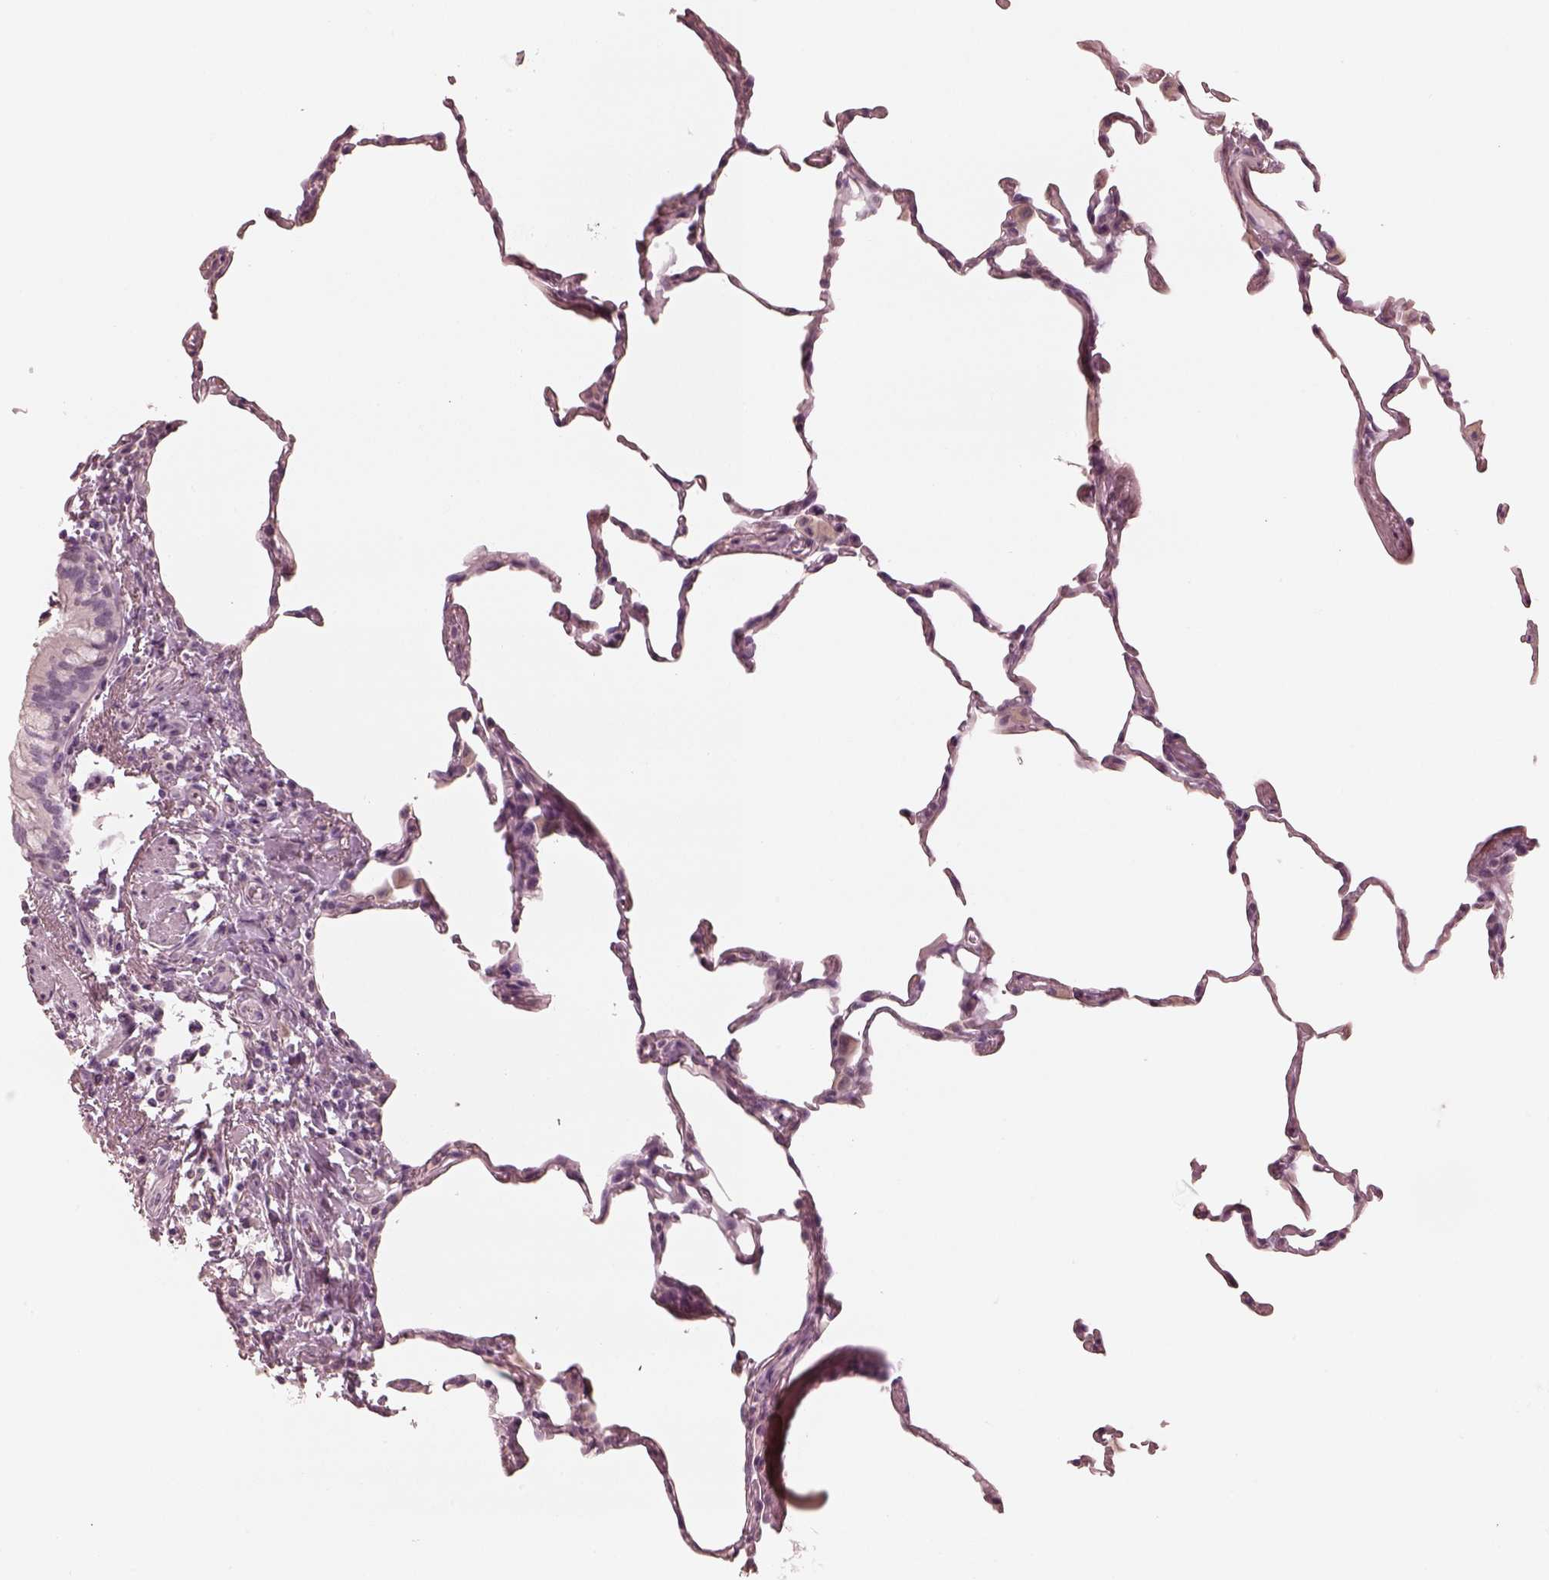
{"staining": {"intensity": "negative", "quantity": "none", "location": "none"}, "tissue": "lung", "cell_type": "Alveolar cells", "image_type": "normal", "snomed": [{"axis": "morphology", "description": "Normal tissue, NOS"}, {"axis": "topography", "description": "Lung"}], "caption": "Micrograph shows no significant protein positivity in alveolar cells of normal lung. (DAB immunohistochemistry (IHC) with hematoxylin counter stain).", "gene": "CALR3", "patient": {"sex": "female", "age": 57}}